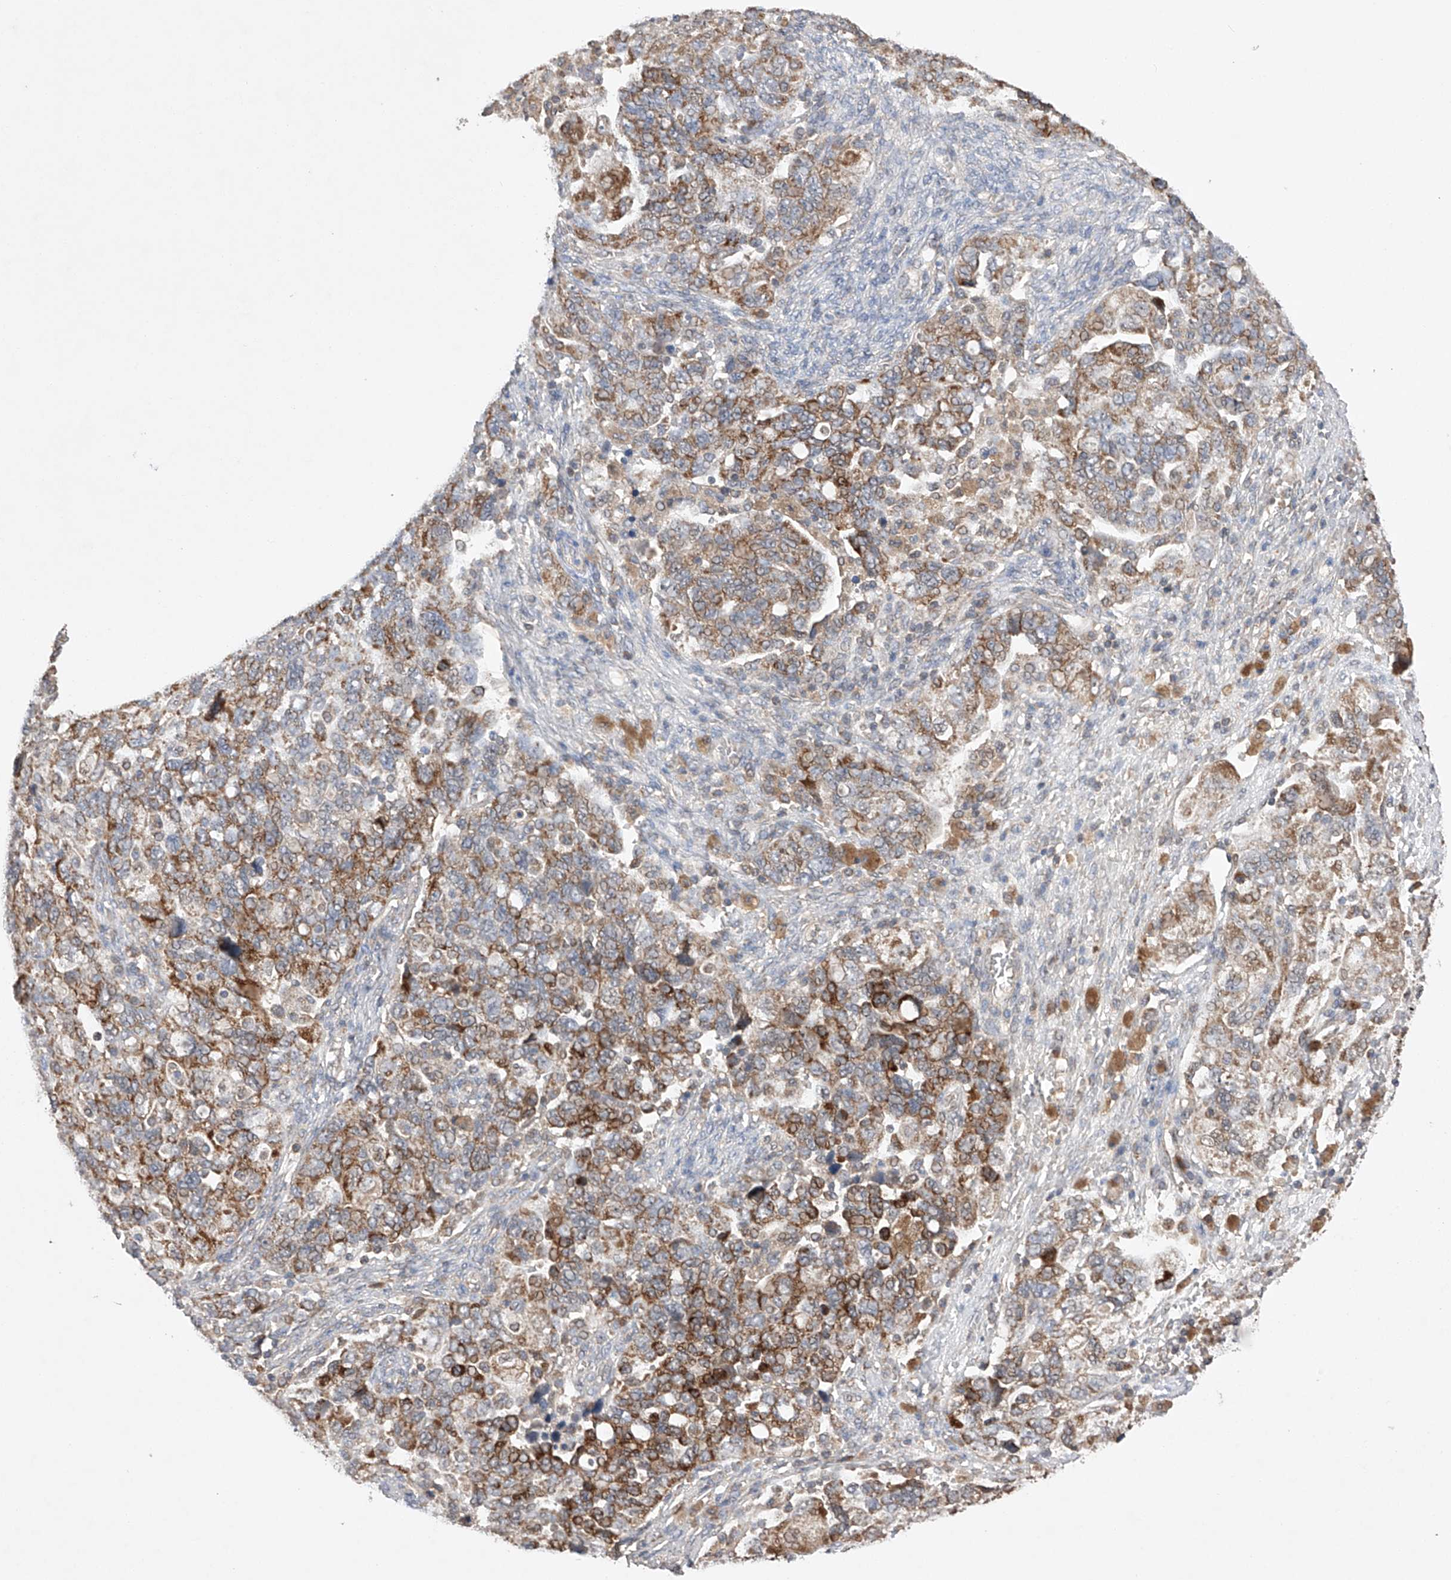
{"staining": {"intensity": "moderate", "quantity": ">75%", "location": "cytoplasmic/membranous"}, "tissue": "ovarian cancer", "cell_type": "Tumor cells", "image_type": "cancer", "snomed": [{"axis": "morphology", "description": "Carcinoma, NOS"}, {"axis": "morphology", "description": "Cystadenocarcinoma, serous, NOS"}, {"axis": "topography", "description": "Ovary"}], "caption": "Protein expression analysis of ovarian cancer (serous cystadenocarcinoma) reveals moderate cytoplasmic/membranous staining in about >75% of tumor cells.", "gene": "SDHAF4", "patient": {"sex": "female", "age": 69}}